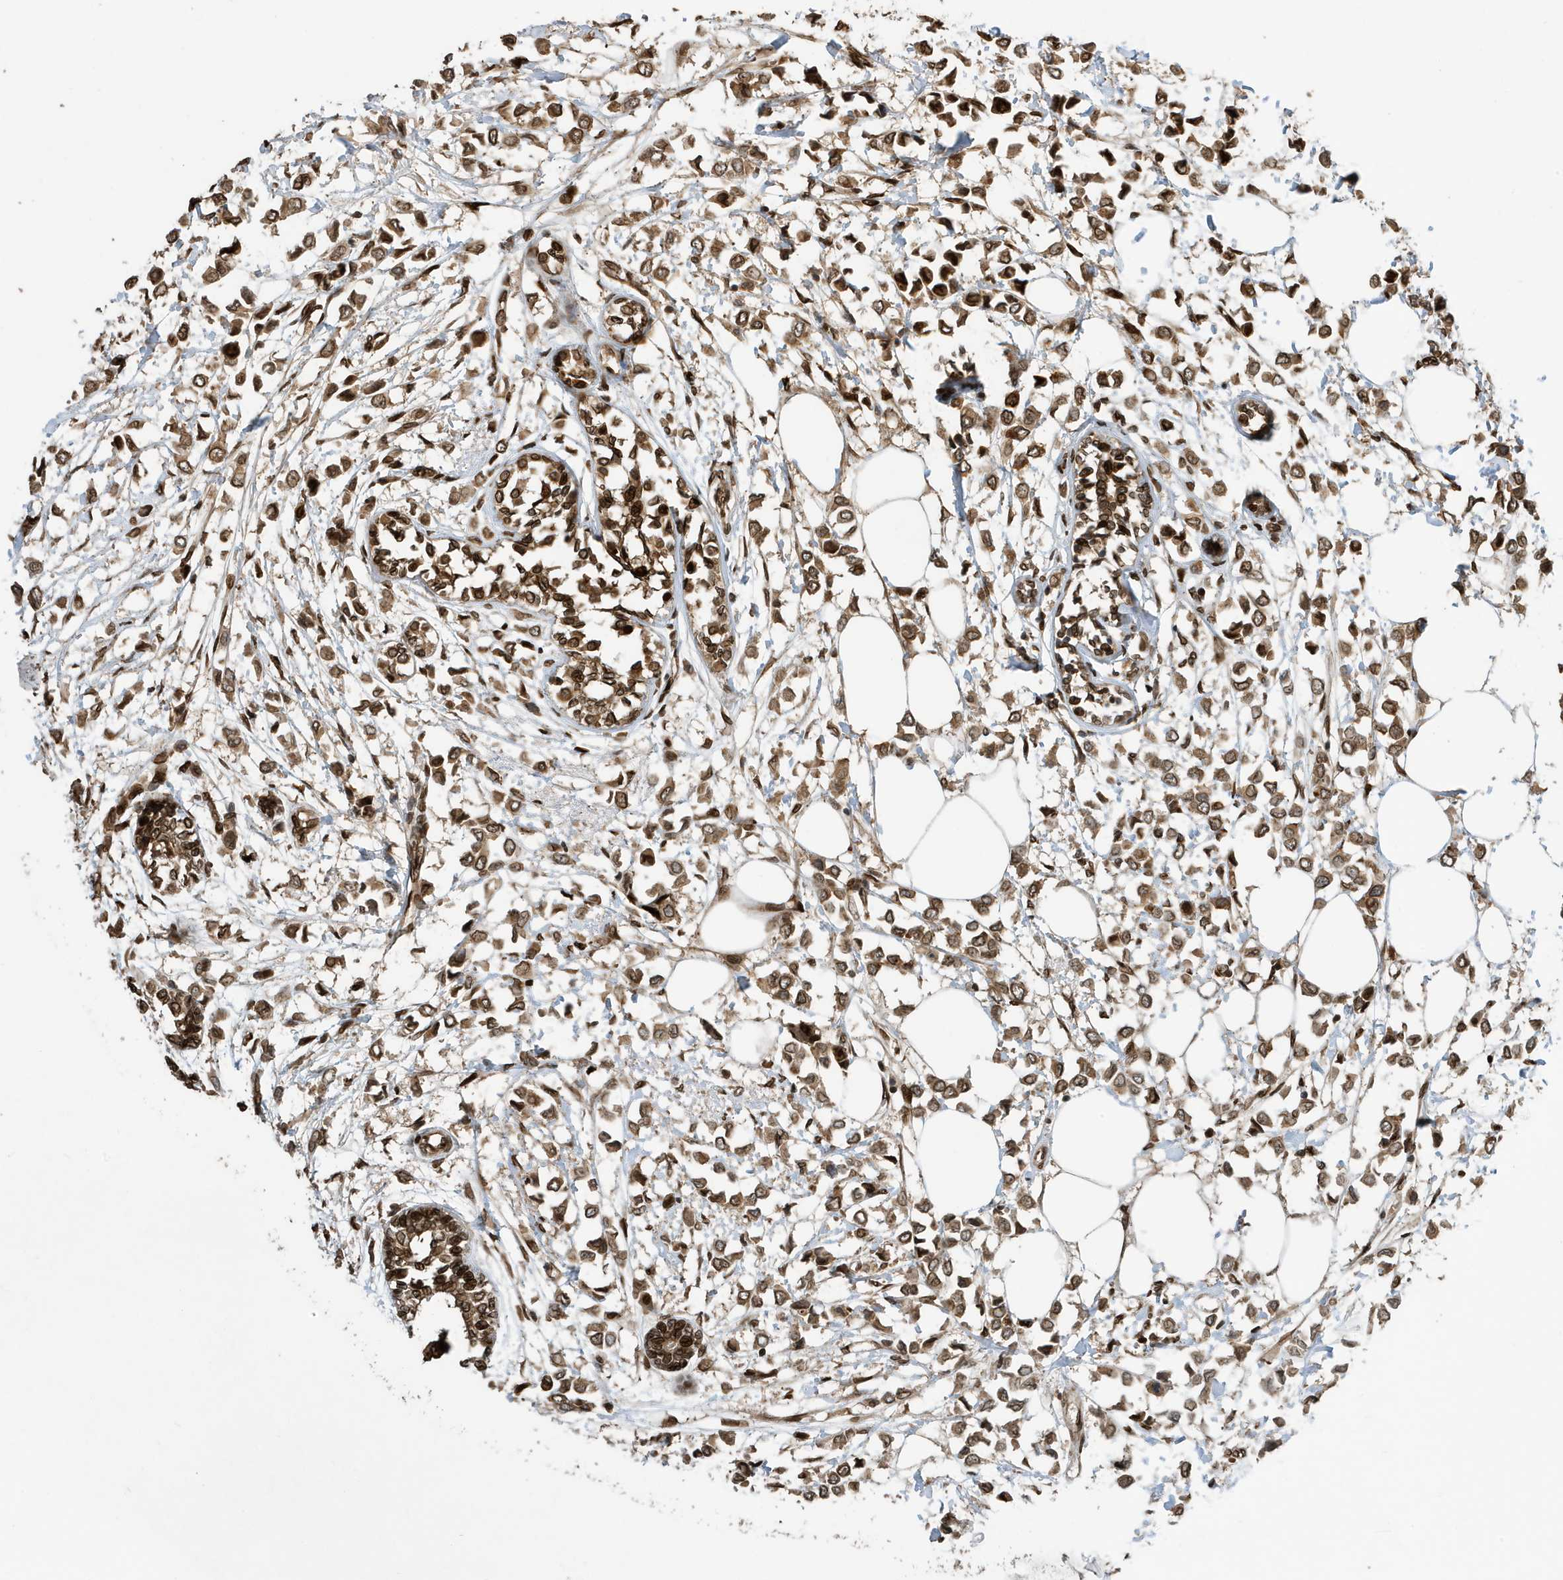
{"staining": {"intensity": "moderate", "quantity": ">75%", "location": "cytoplasmic/membranous,nuclear"}, "tissue": "breast cancer", "cell_type": "Tumor cells", "image_type": "cancer", "snomed": [{"axis": "morphology", "description": "Lobular carcinoma"}, {"axis": "topography", "description": "Breast"}], "caption": "A photomicrograph showing moderate cytoplasmic/membranous and nuclear positivity in approximately >75% of tumor cells in breast lobular carcinoma, as visualized by brown immunohistochemical staining.", "gene": "DUSP18", "patient": {"sex": "female", "age": 51}}